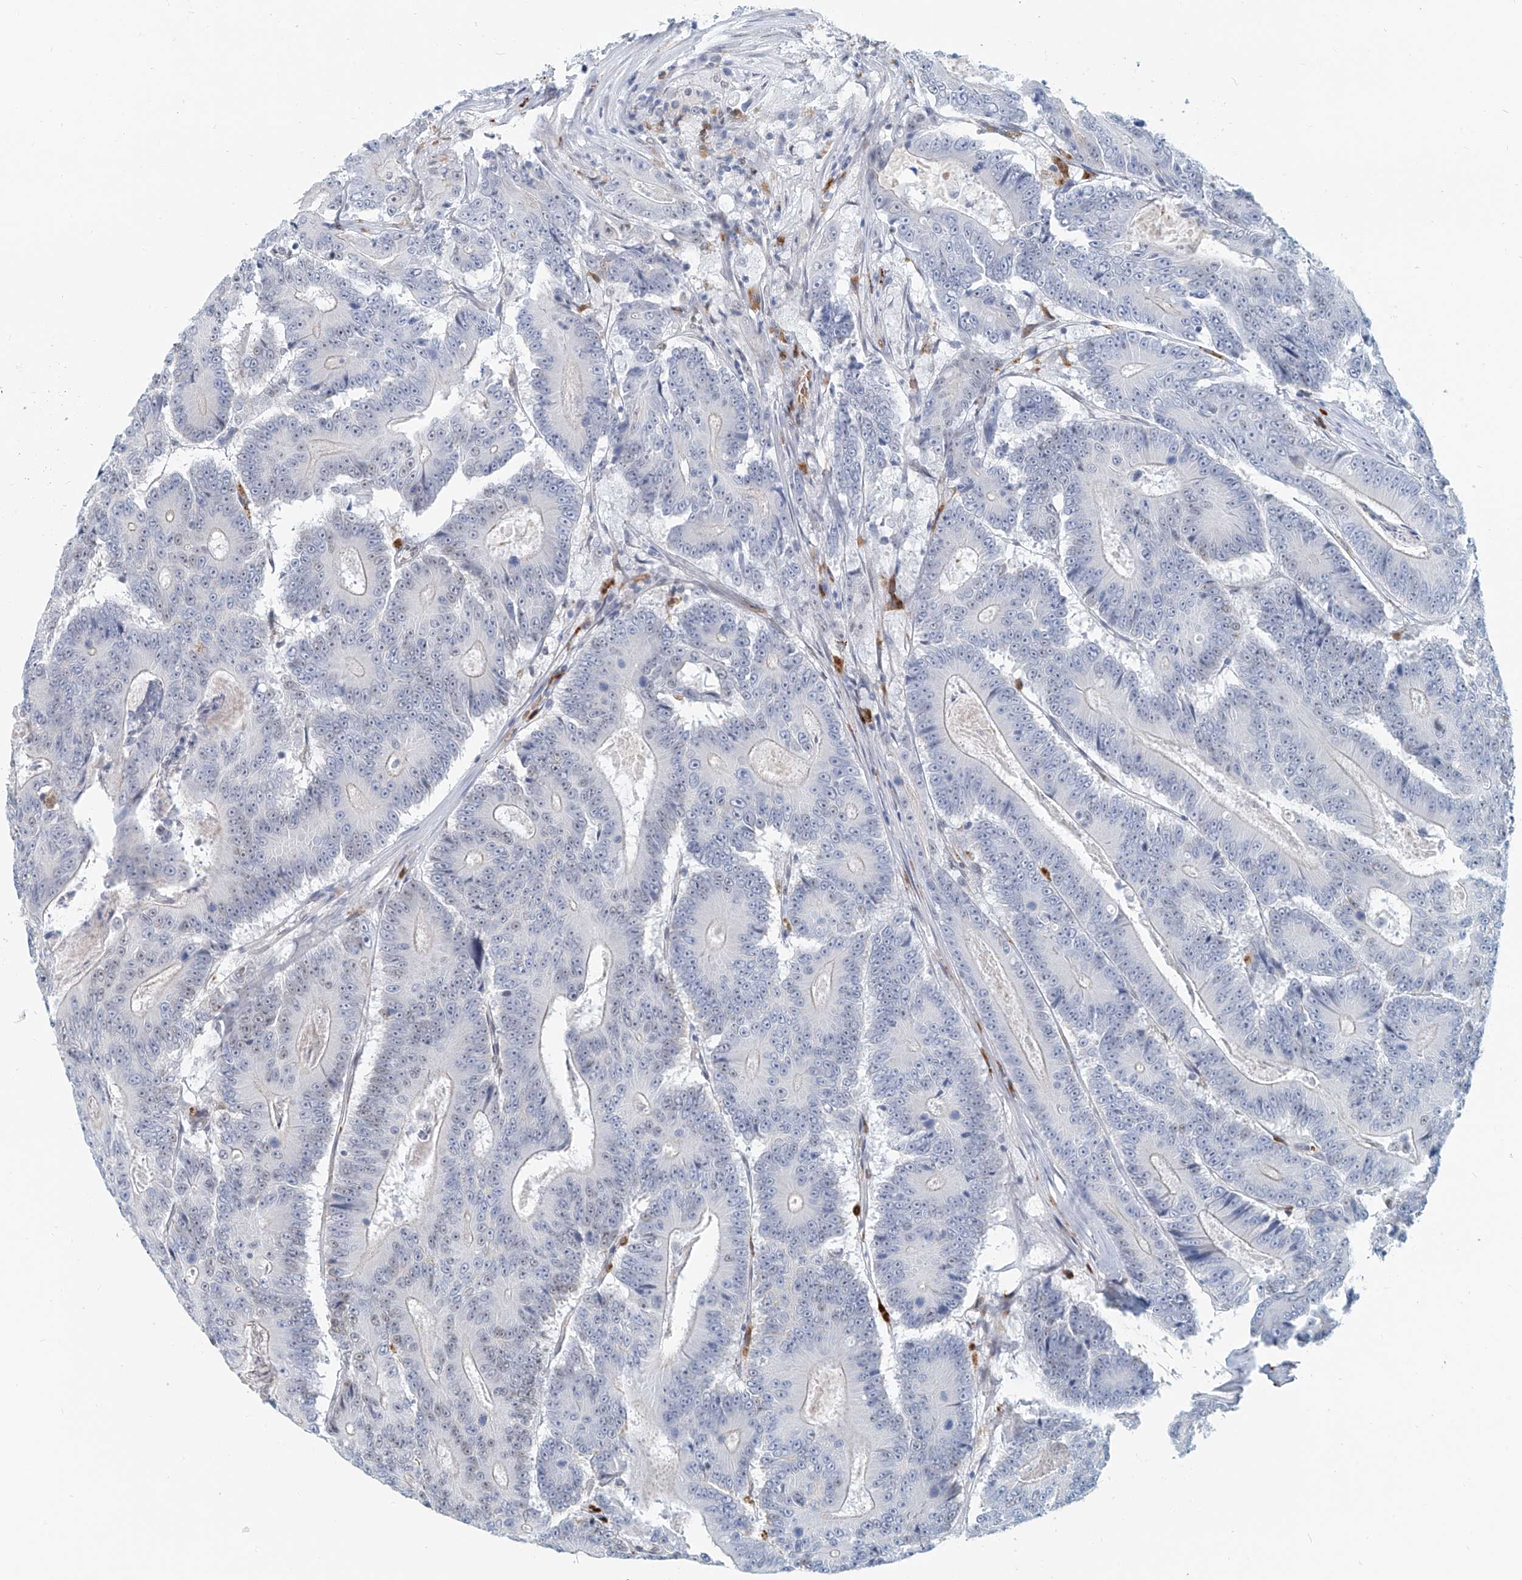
{"staining": {"intensity": "negative", "quantity": "none", "location": "none"}, "tissue": "colorectal cancer", "cell_type": "Tumor cells", "image_type": "cancer", "snomed": [{"axis": "morphology", "description": "Adenocarcinoma, NOS"}, {"axis": "topography", "description": "Colon"}], "caption": "A micrograph of human colorectal cancer (adenocarcinoma) is negative for staining in tumor cells.", "gene": "SASH1", "patient": {"sex": "male", "age": 83}}